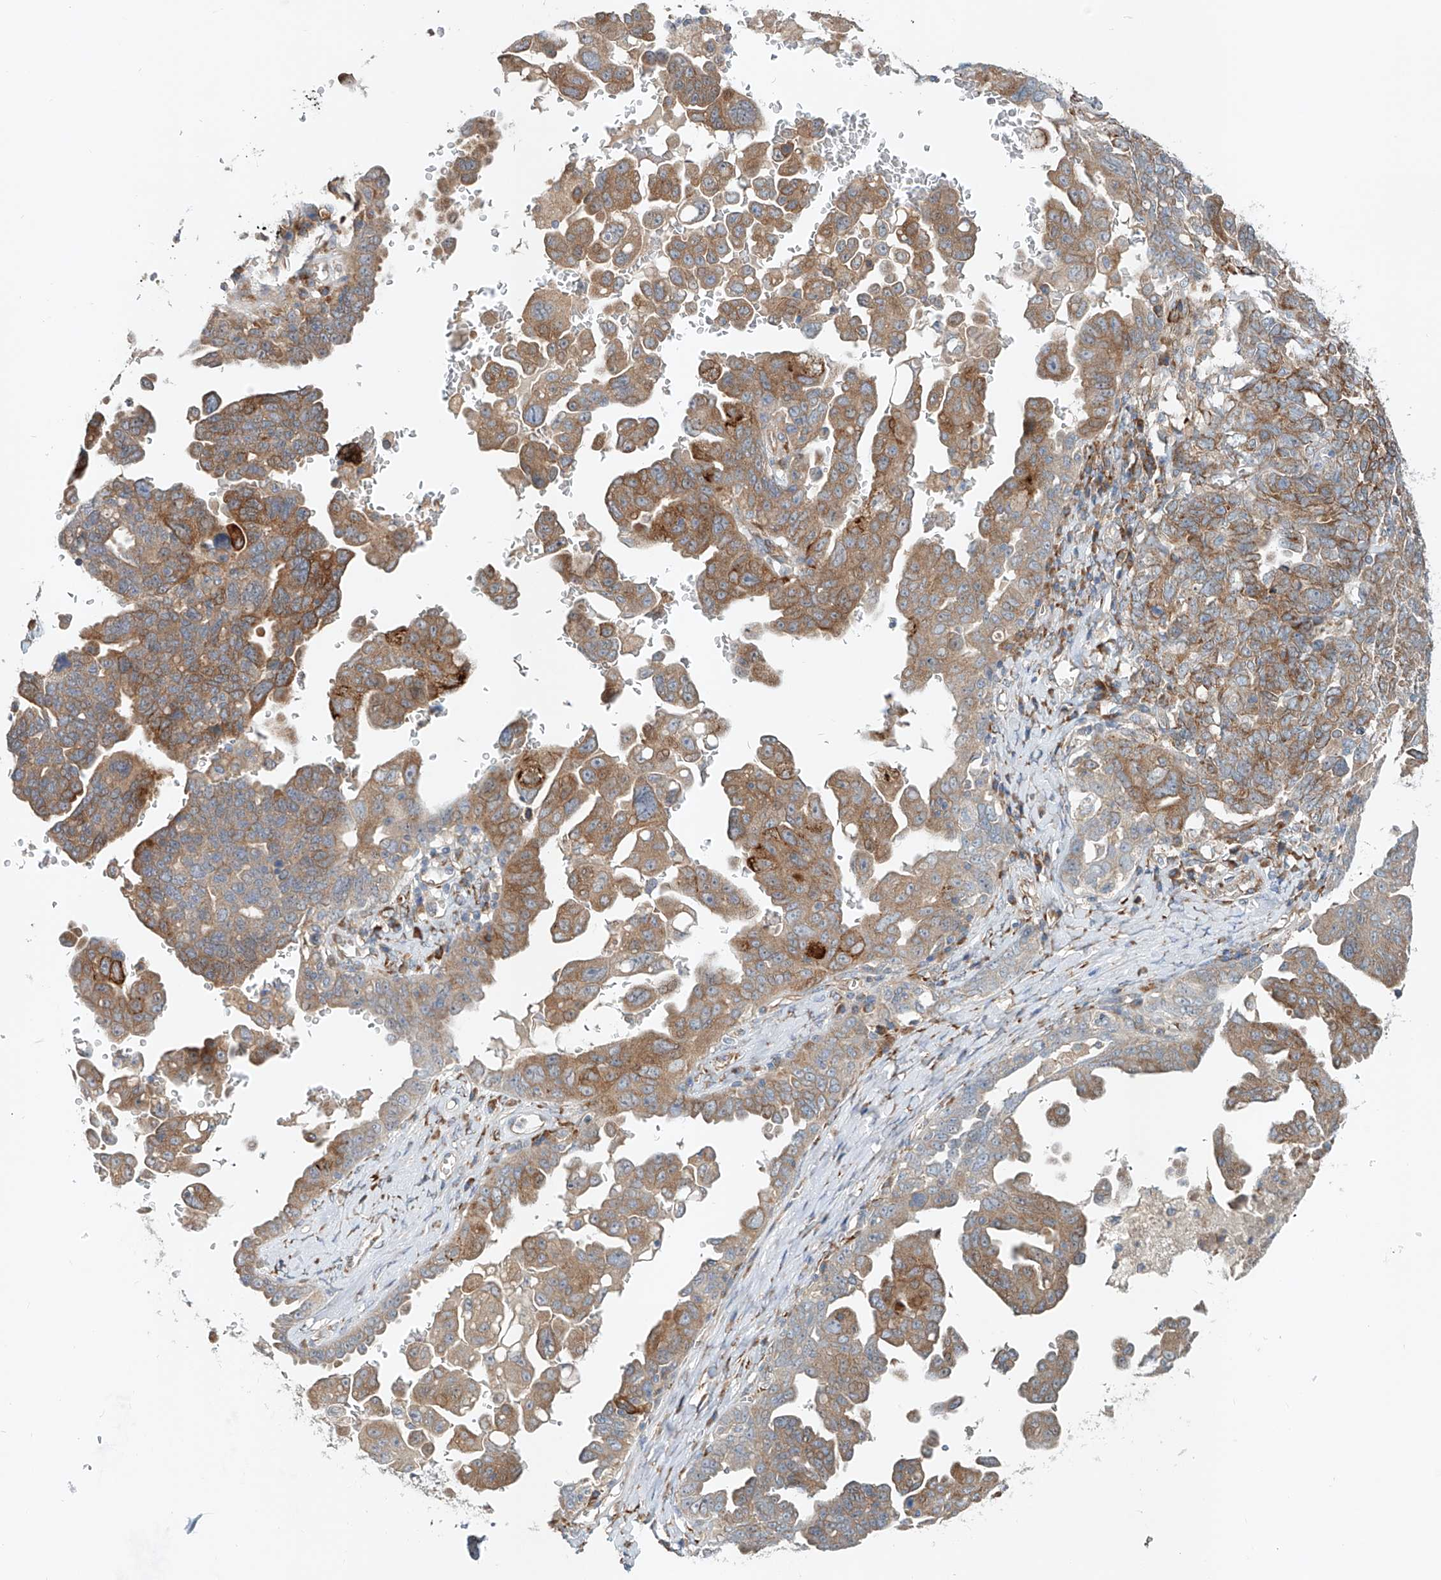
{"staining": {"intensity": "moderate", "quantity": ">75%", "location": "cytoplasmic/membranous"}, "tissue": "ovarian cancer", "cell_type": "Tumor cells", "image_type": "cancer", "snomed": [{"axis": "morphology", "description": "Carcinoma, endometroid"}, {"axis": "topography", "description": "Ovary"}], "caption": "A photomicrograph showing moderate cytoplasmic/membranous staining in approximately >75% of tumor cells in endometroid carcinoma (ovarian), as visualized by brown immunohistochemical staining.", "gene": "SNAP29", "patient": {"sex": "female", "age": 62}}